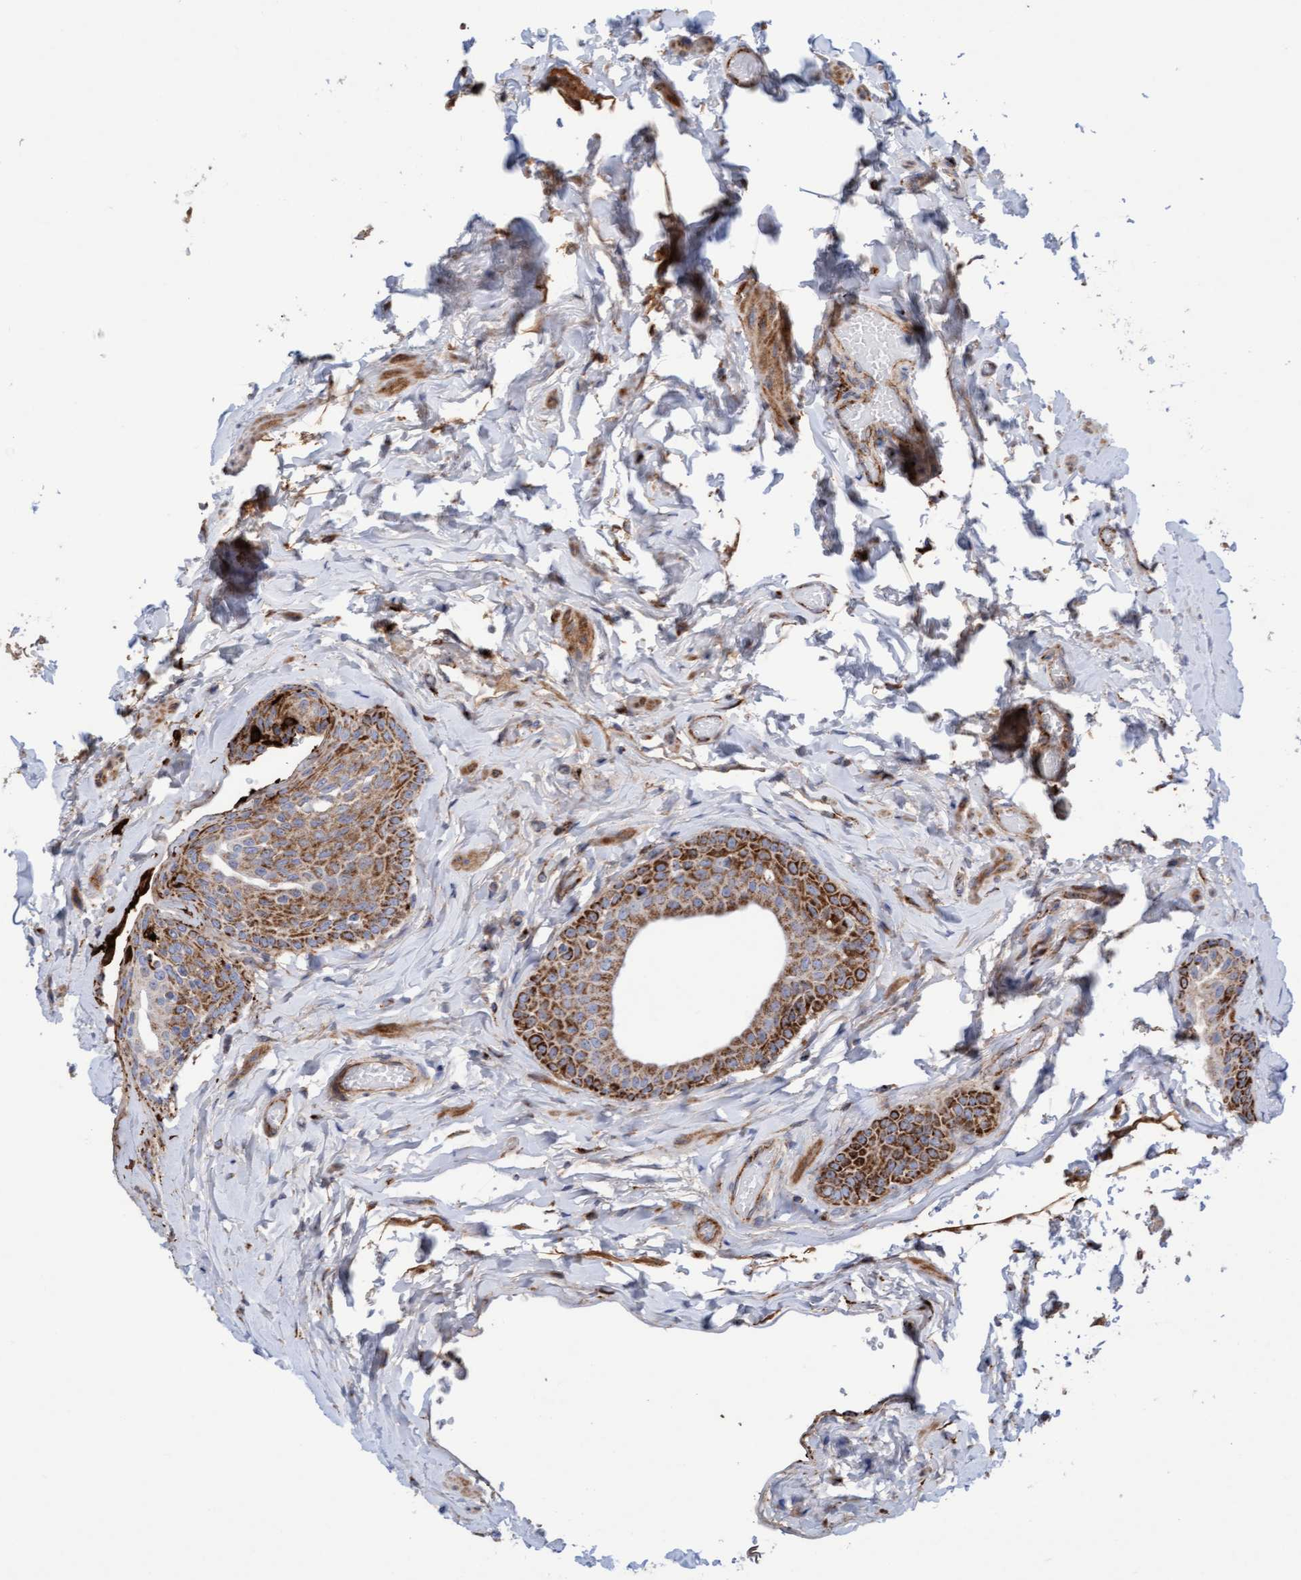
{"staining": {"intensity": "moderate", "quantity": "25%-75%", "location": "cytoplasmic/membranous"}, "tissue": "epididymis", "cell_type": "Glandular cells", "image_type": "normal", "snomed": [{"axis": "morphology", "description": "Normal tissue, NOS"}, {"axis": "topography", "description": "Testis"}, {"axis": "topography", "description": "Epididymis"}], "caption": "Immunohistochemistry (IHC) (DAB) staining of unremarkable human epididymis displays moderate cytoplasmic/membranous protein positivity in approximately 25%-75% of glandular cells. The protein of interest is stained brown, and the nuclei are stained in blue (DAB IHC with brightfield microscopy, high magnification).", "gene": "GGTA1", "patient": {"sex": "male", "age": 36}}